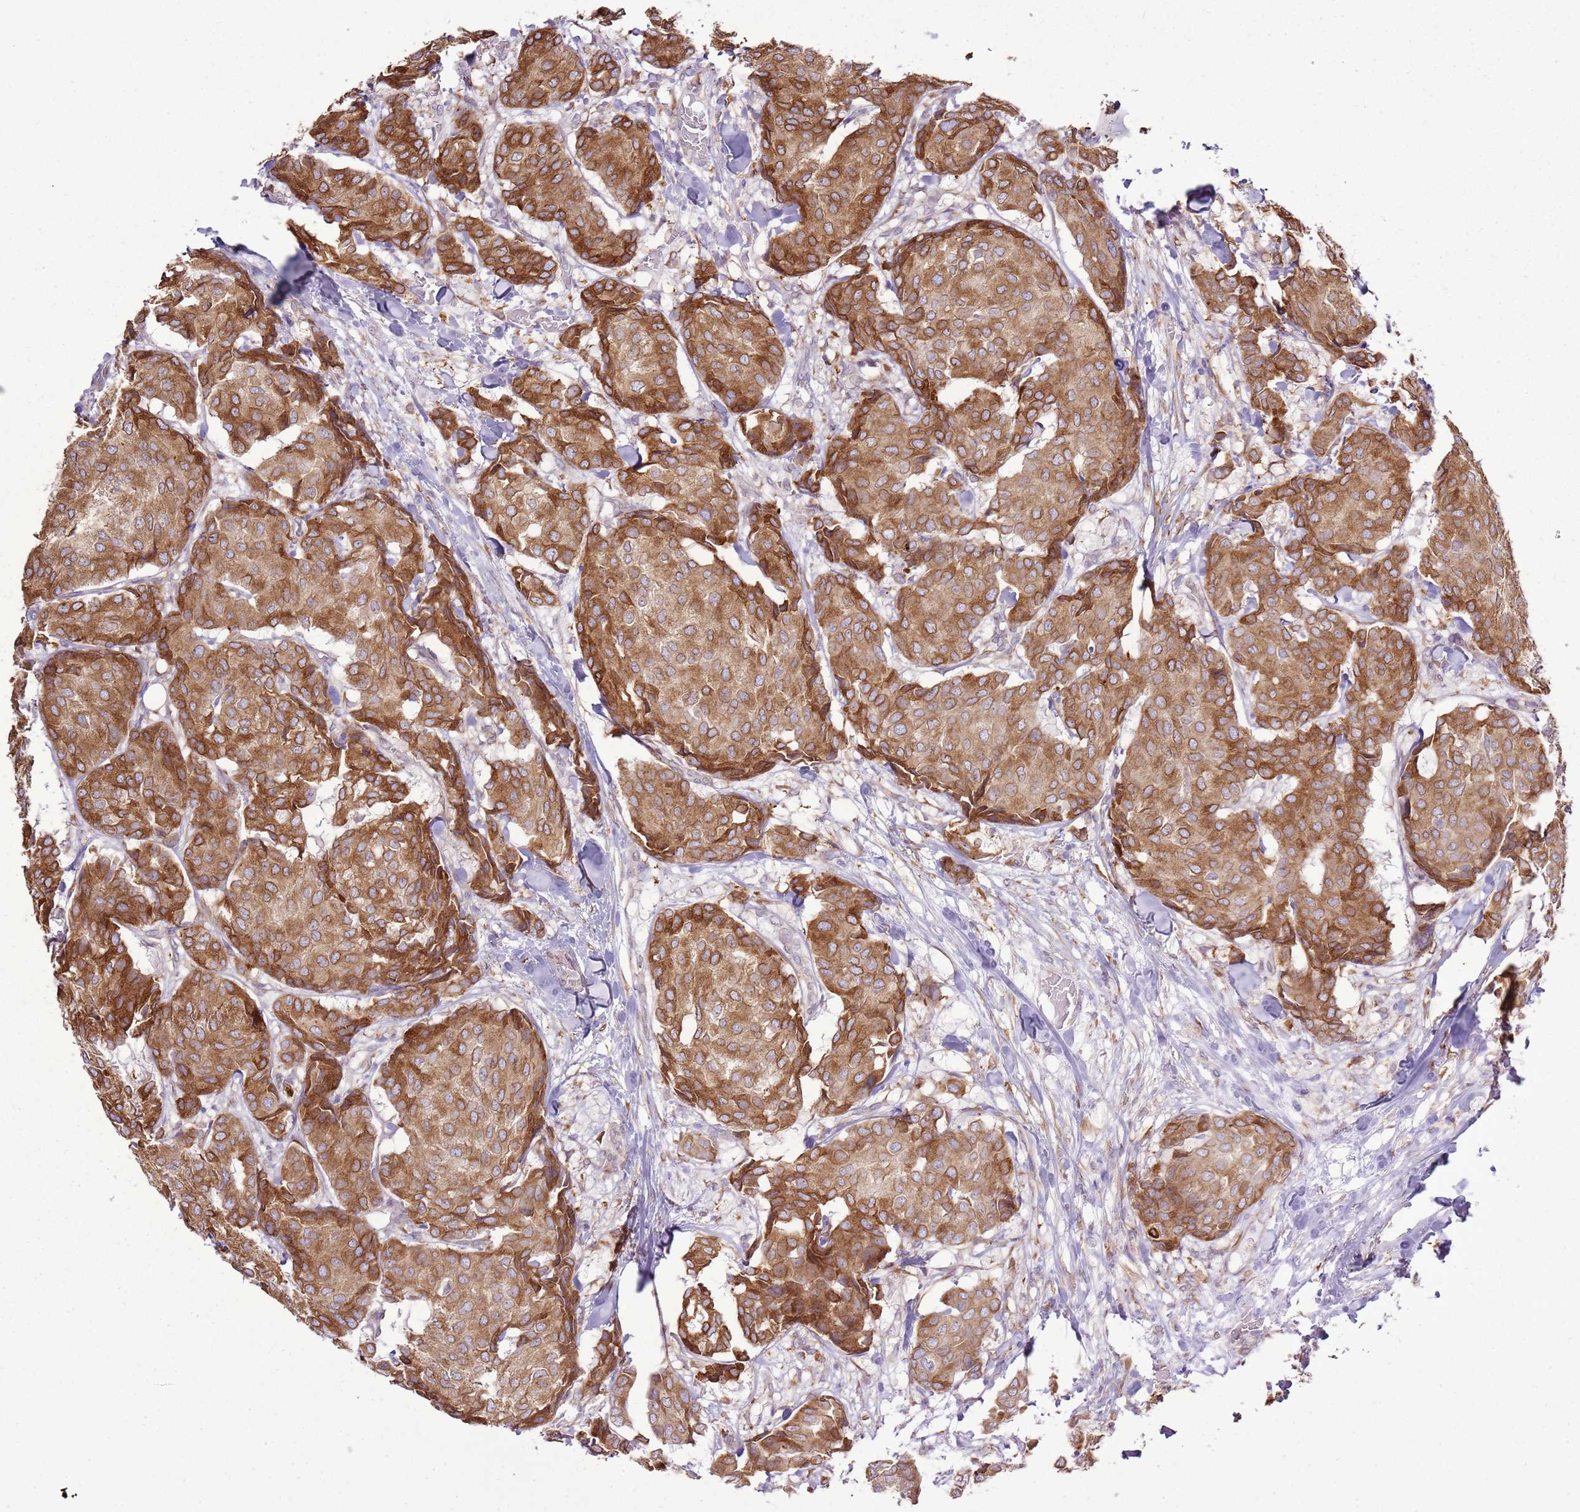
{"staining": {"intensity": "moderate", "quantity": ">75%", "location": "cytoplasmic/membranous"}, "tissue": "breast cancer", "cell_type": "Tumor cells", "image_type": "cancer", "snomed": [{"axis": "morphology", "description": "Duct carcinoma"}, {"axis": "topography", "description": "Breast"}], "caption": "Immunohistochemistry (IHC) of human breast cancer shows medium levels of moderate cytoplasmic/membranous expression in approximately >75% of tumor cells.", "gene": "TMED10", "patient": {"sex": "female", "age": 75}}